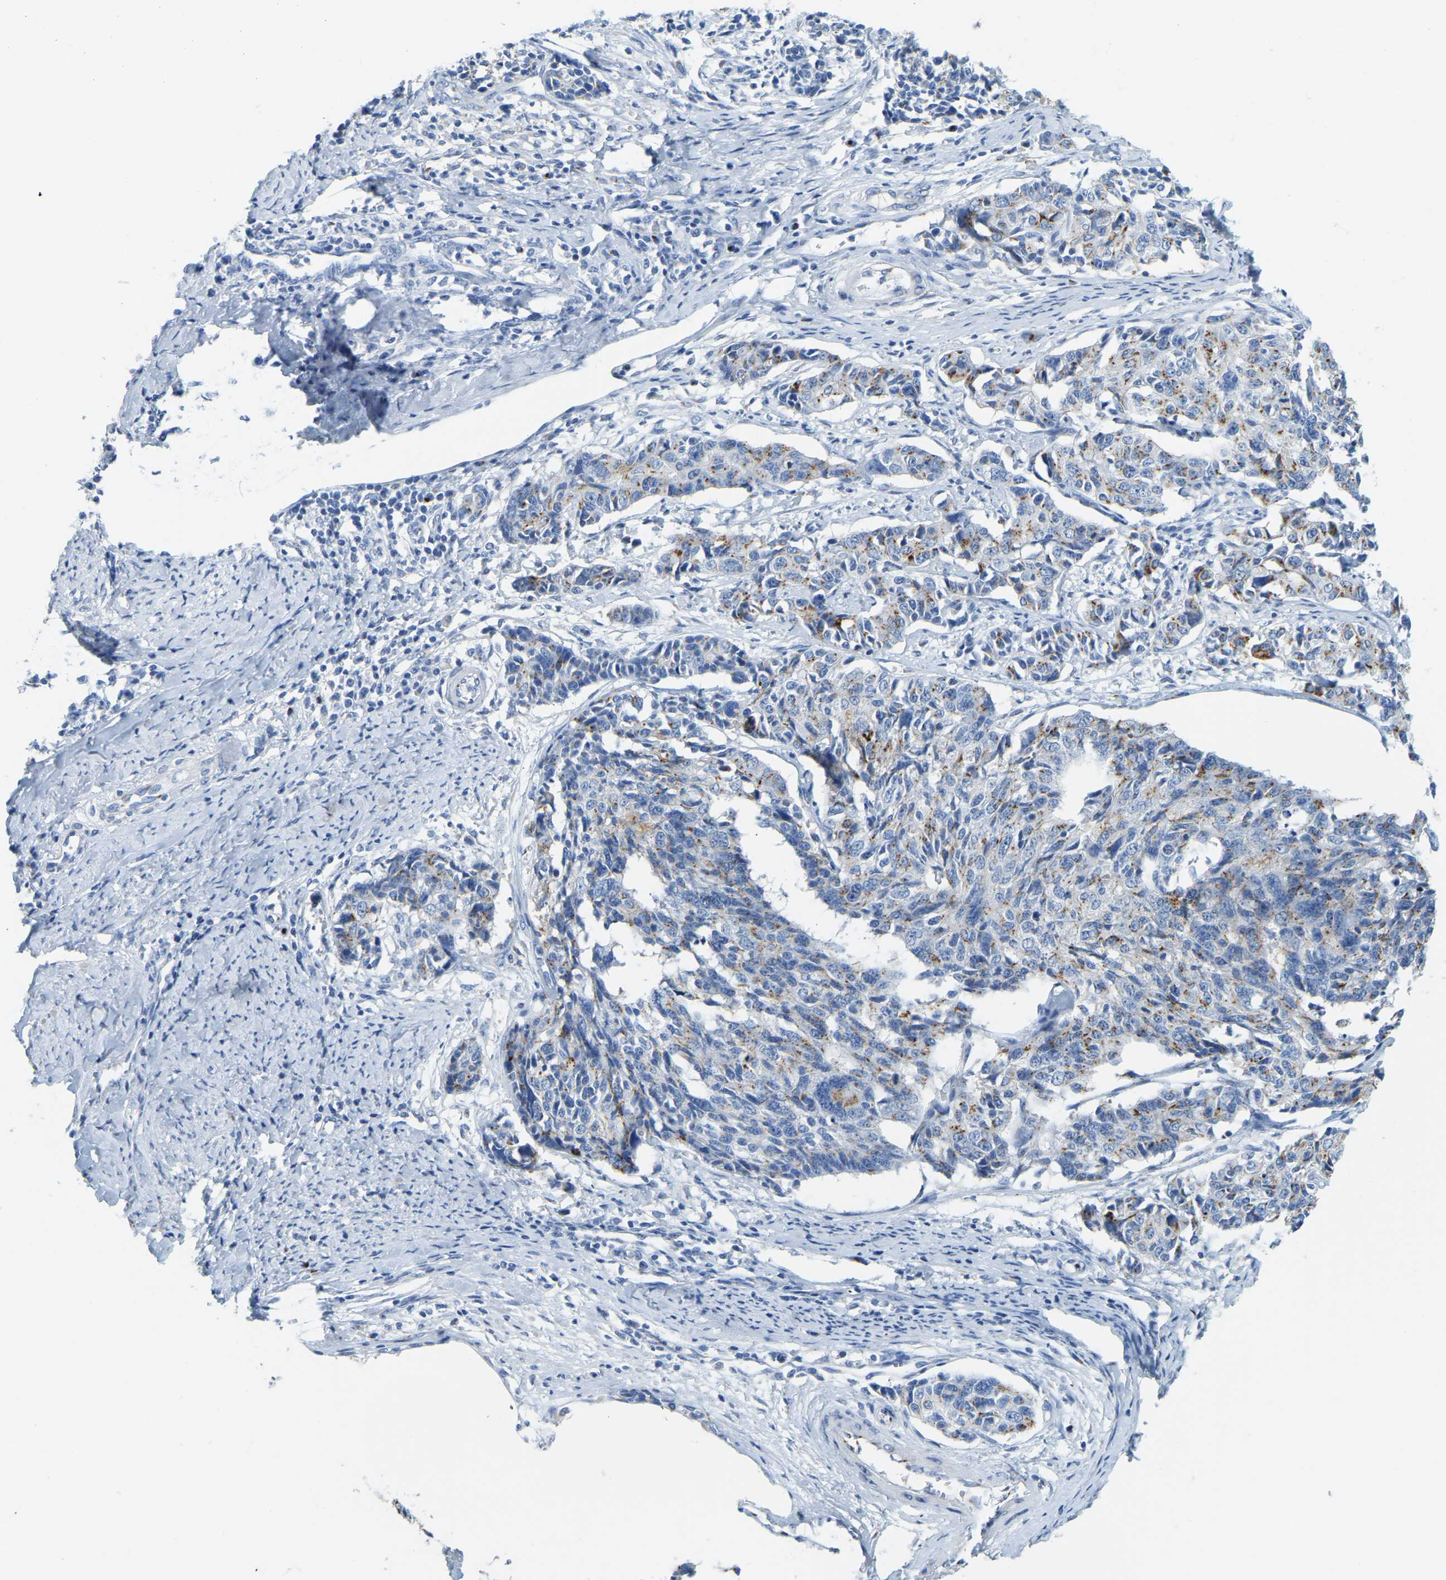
{"staining": {"intensity": "moderate", "quantity": "<25%", "location": "cytoplasmic/membranous"}, "tissue": "cervical cancer", "cell_type": "Tumor cells", "image_type": "cancer", "snomed": [{"axis": "morphology", "description": "Normal tissue, NOS"}, {"axis": "morphology", "description": "Squamous cell carcinoma, NOS"}, {"axis": "topography", "description": "Cervix"}], "caption": "A histopathology image showing moderate cytoplasmic/membranous positivity in approximately <25% of tumor cells in cervical squamous cell carcinoma, as visualized by brown immunohistochemical staining.", "gene": "FAM174A", "patient": {"sex": "female", "age": 35}}